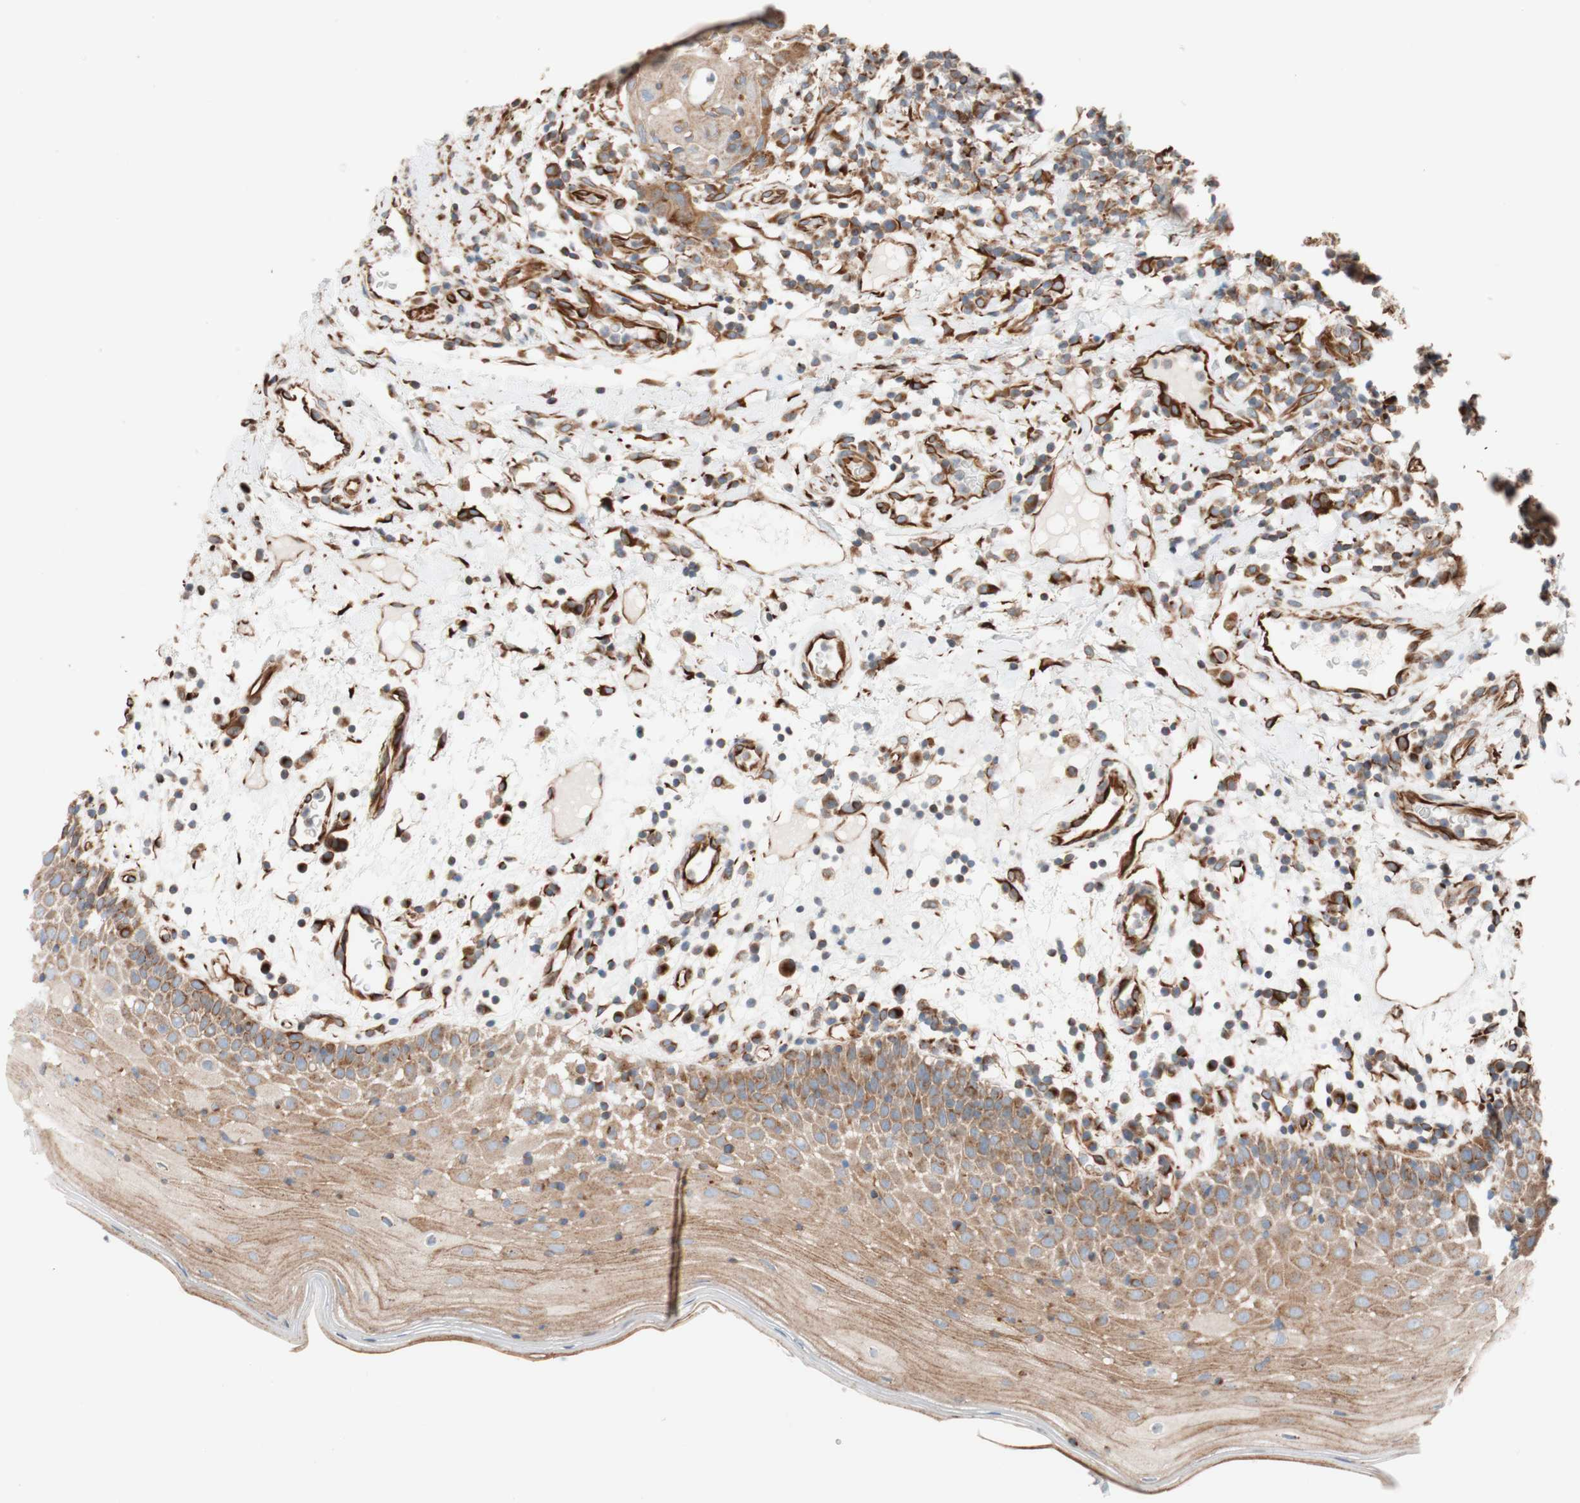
{"staining": {"intensity": "moderate", "quantity": ">75%", "location": "cytoplasmic/membranous"}, "tissue": "oral mucosa", "cell_type": "Squamous epithelial cells", "image_type": "normal", "snomed": [{"axis": "morphology", "description": "Normal tissue, NOS"}, {"axis": "morphology", "description": "Squamous cell carcinoma, NOS"}, {"axis": "topography", "description": "Skeletal muscle"}, {"axis": "topography", "description": "Oral tissue"}], "caption": "Immunohistochemistry (IHC) histopathology image of unremarkable human oral mucosa stained for a protein (brown), which shows medium levels of moderate cytoplasmic/membranous positivity in about >75% of squamous epithelial cells.", "gene": "C1orf43", "patient": {"sex": "male", "age": 71}}